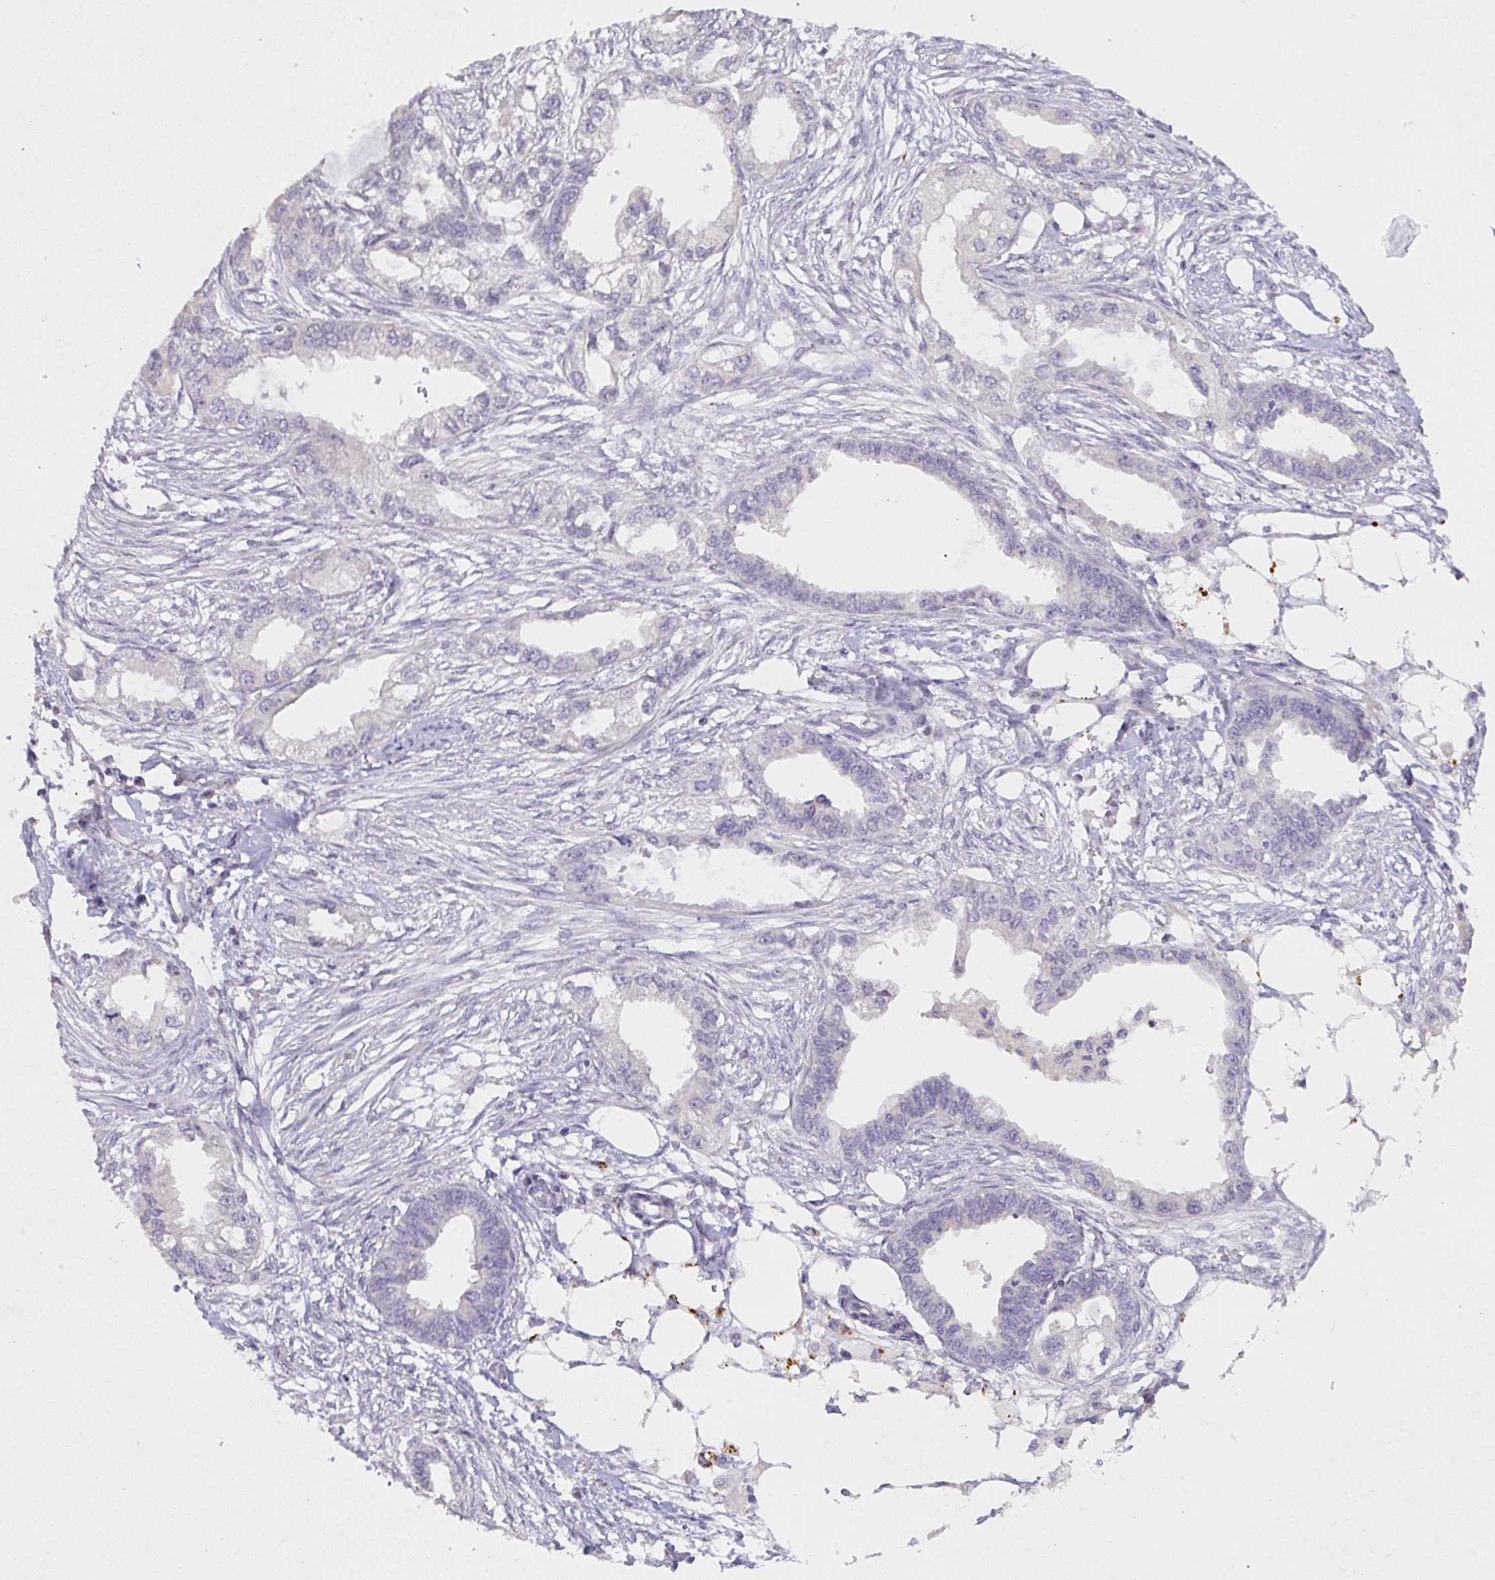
{"staining": {"intensity": "negative", "quantity": "none", "location": "none"}, "tissue": "endometrial cancer", "cell_type": "Tumor cells", "image_type": "cancer", "snomed": [{"axis": "morphology", "description": "Adenocarcinoma, NOS"}, {"axis": "morphology", "description": "Adenocarcinoma, metastatic, NOS"}, {"axis": "topography", "description": "Adipose tissue"}, {"axis": "topography", "description": "Endometrium"}], "caption": "Tumor cells show no significant protein staining in endometrial cancer (metastatic adenocarcinoma).", "gene": "TMEM219", "patient": {"sex": "female", "age": 67}}